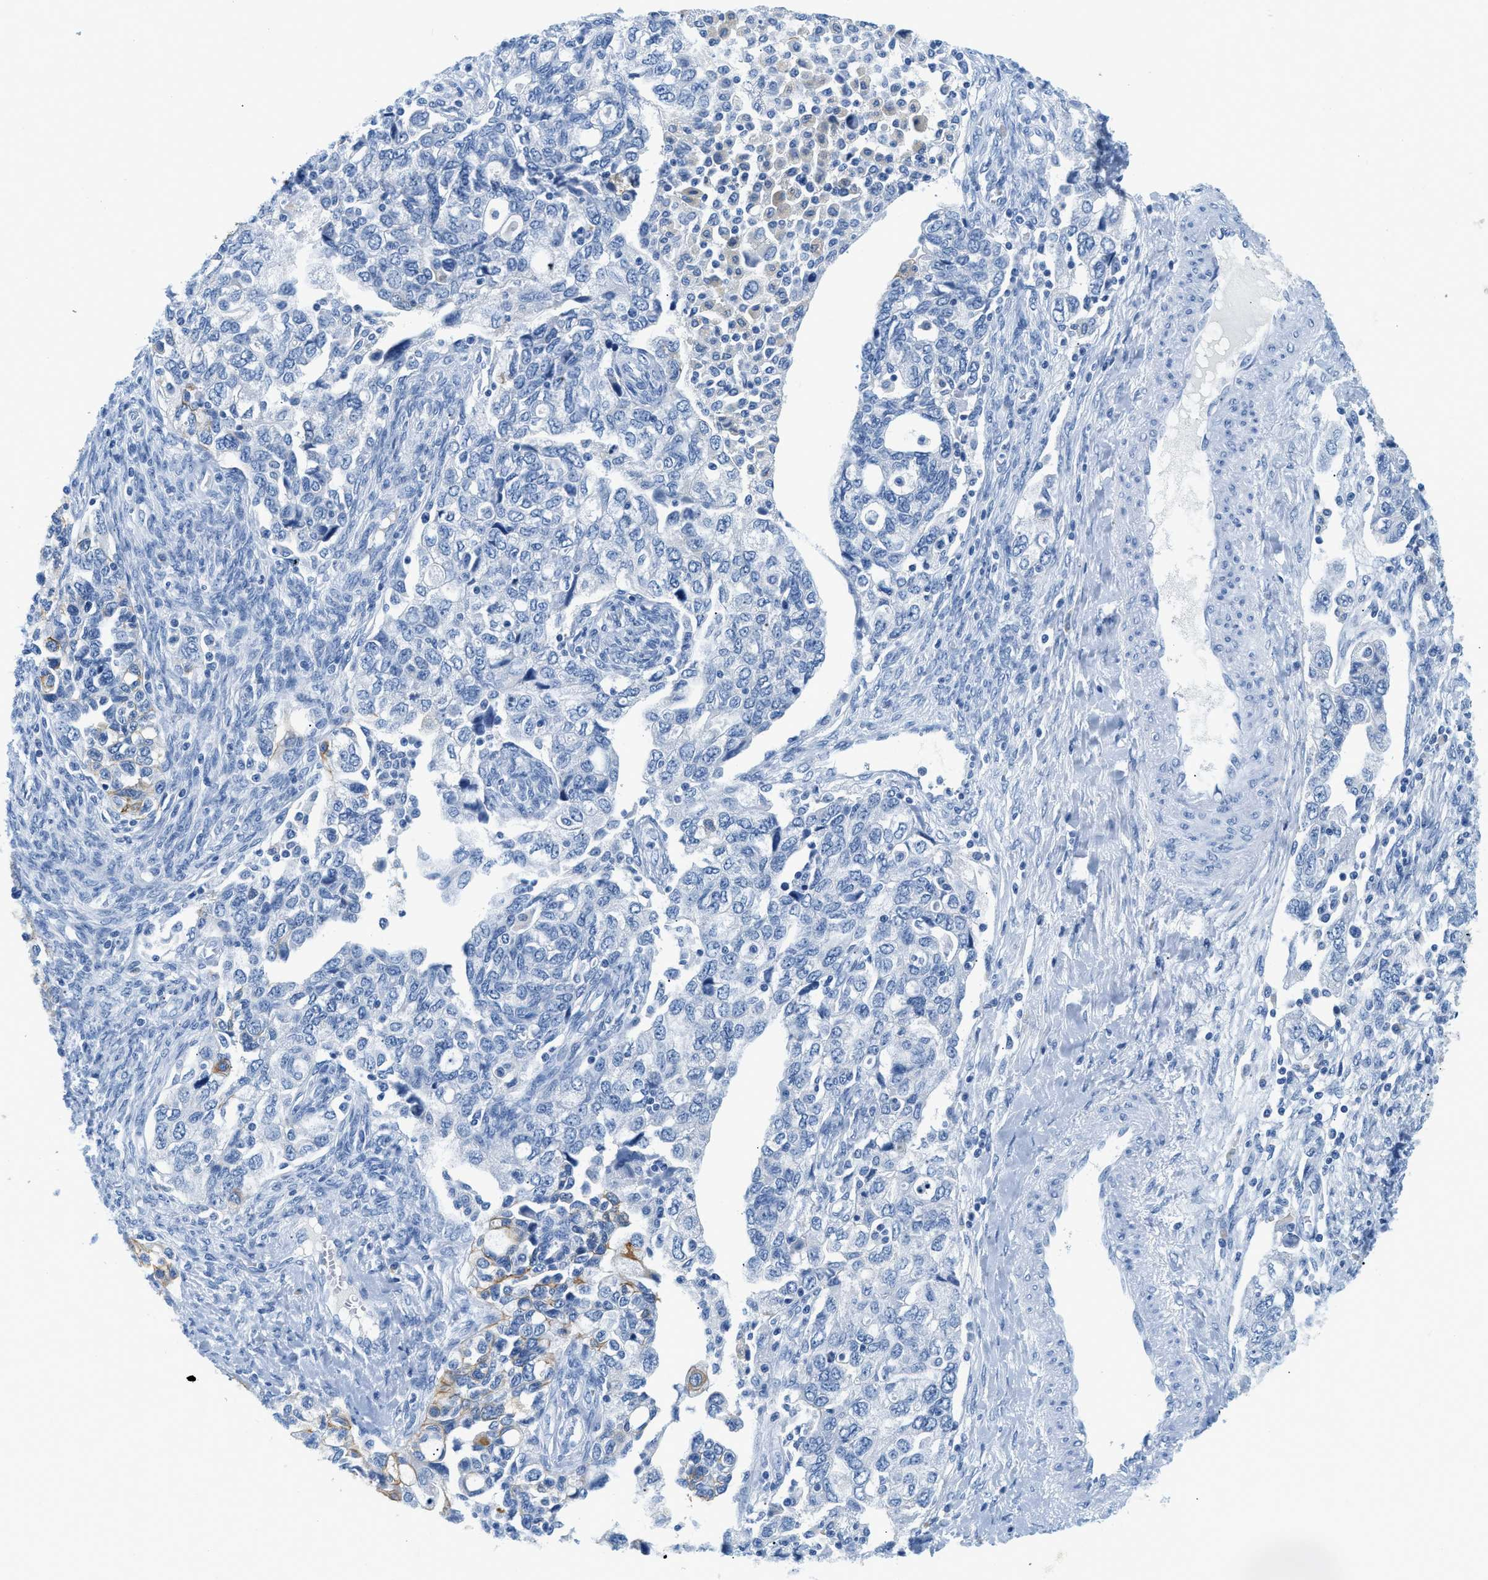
{"staining": {"intensity": "negative", "quantity": "none", "location": "none"}, "tissue": "ovarian cancer", "cell_type": "Tumor cells", "image_type": "cancer", "snomed": [{"axis": "morphology", "description": "Carcinoma, NOS"}, {"axis": "morphology", "description": "Cystadenocarcinoma, serous, NOS"}, {"axis": "topography", "description": "Ovary"}], "caption": "IHC histopathology image of human ovarian serous cystadenocarcinoma stained for a protein (brown), which demonstrates no positivity in tumor cells.", "gene": "STXBP2", "patient": {"sex": "female", "age": 69}}